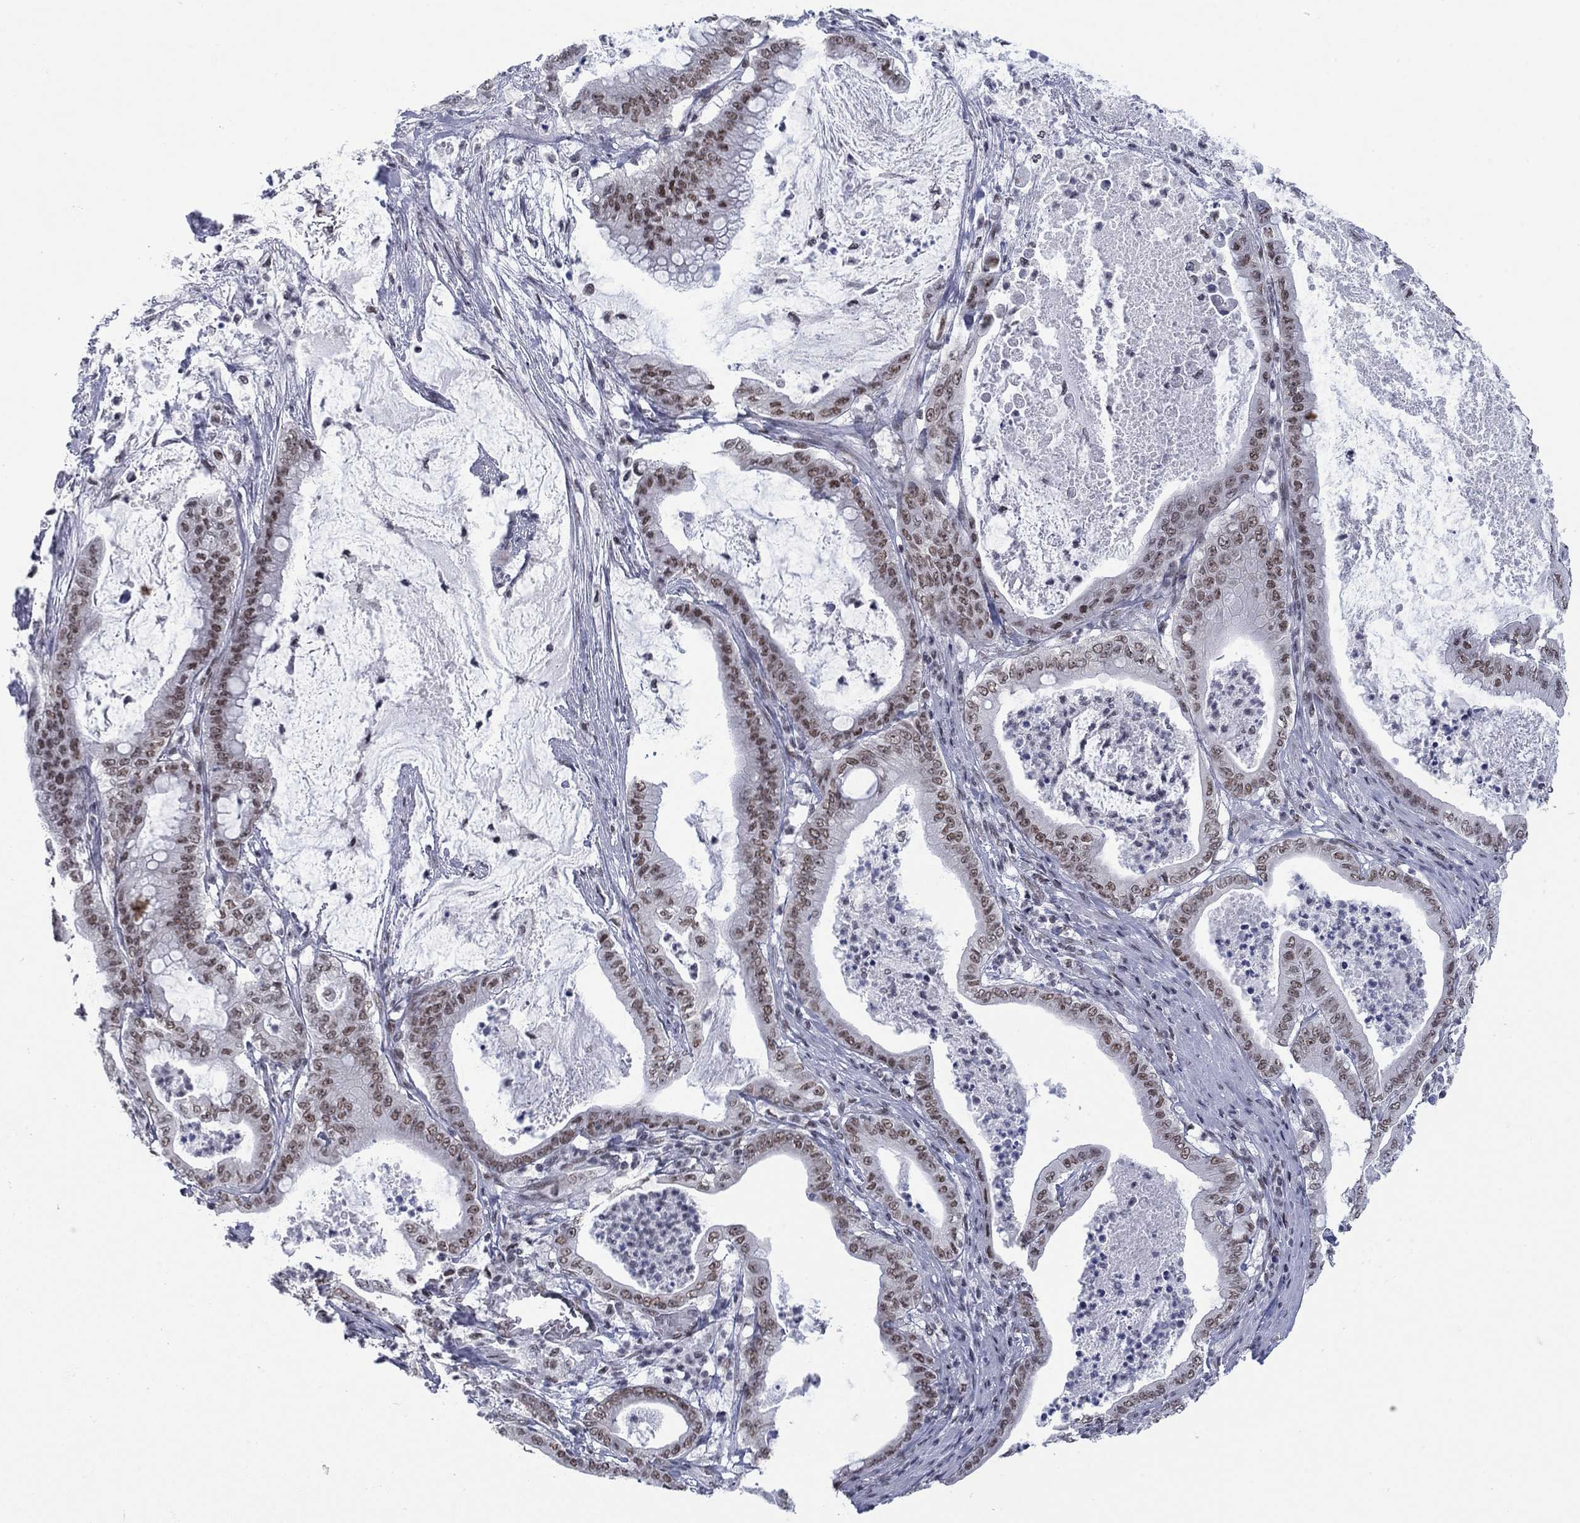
{"staining": {"intensity": "moderate", "quantity": "25%-75%", "location": "nuclear"}, "tissue": "pancreatic cancer", "cell_type": "Tumor cells", "image_type": "cancer", "snomed": [{"axis": "morphology", "description": "Adenocarcinoma, NOS"}, {"axis": "topography", "description": "Pancreas"}], "caption": "Protein analysis of adenocarcinoma (pancreatic) tissue reveals moderate nuclear positivity in approximately 25%-75% of tumor cells.", "gene": "NPAS3", "patient": {"sex": "male", "age": 71}}